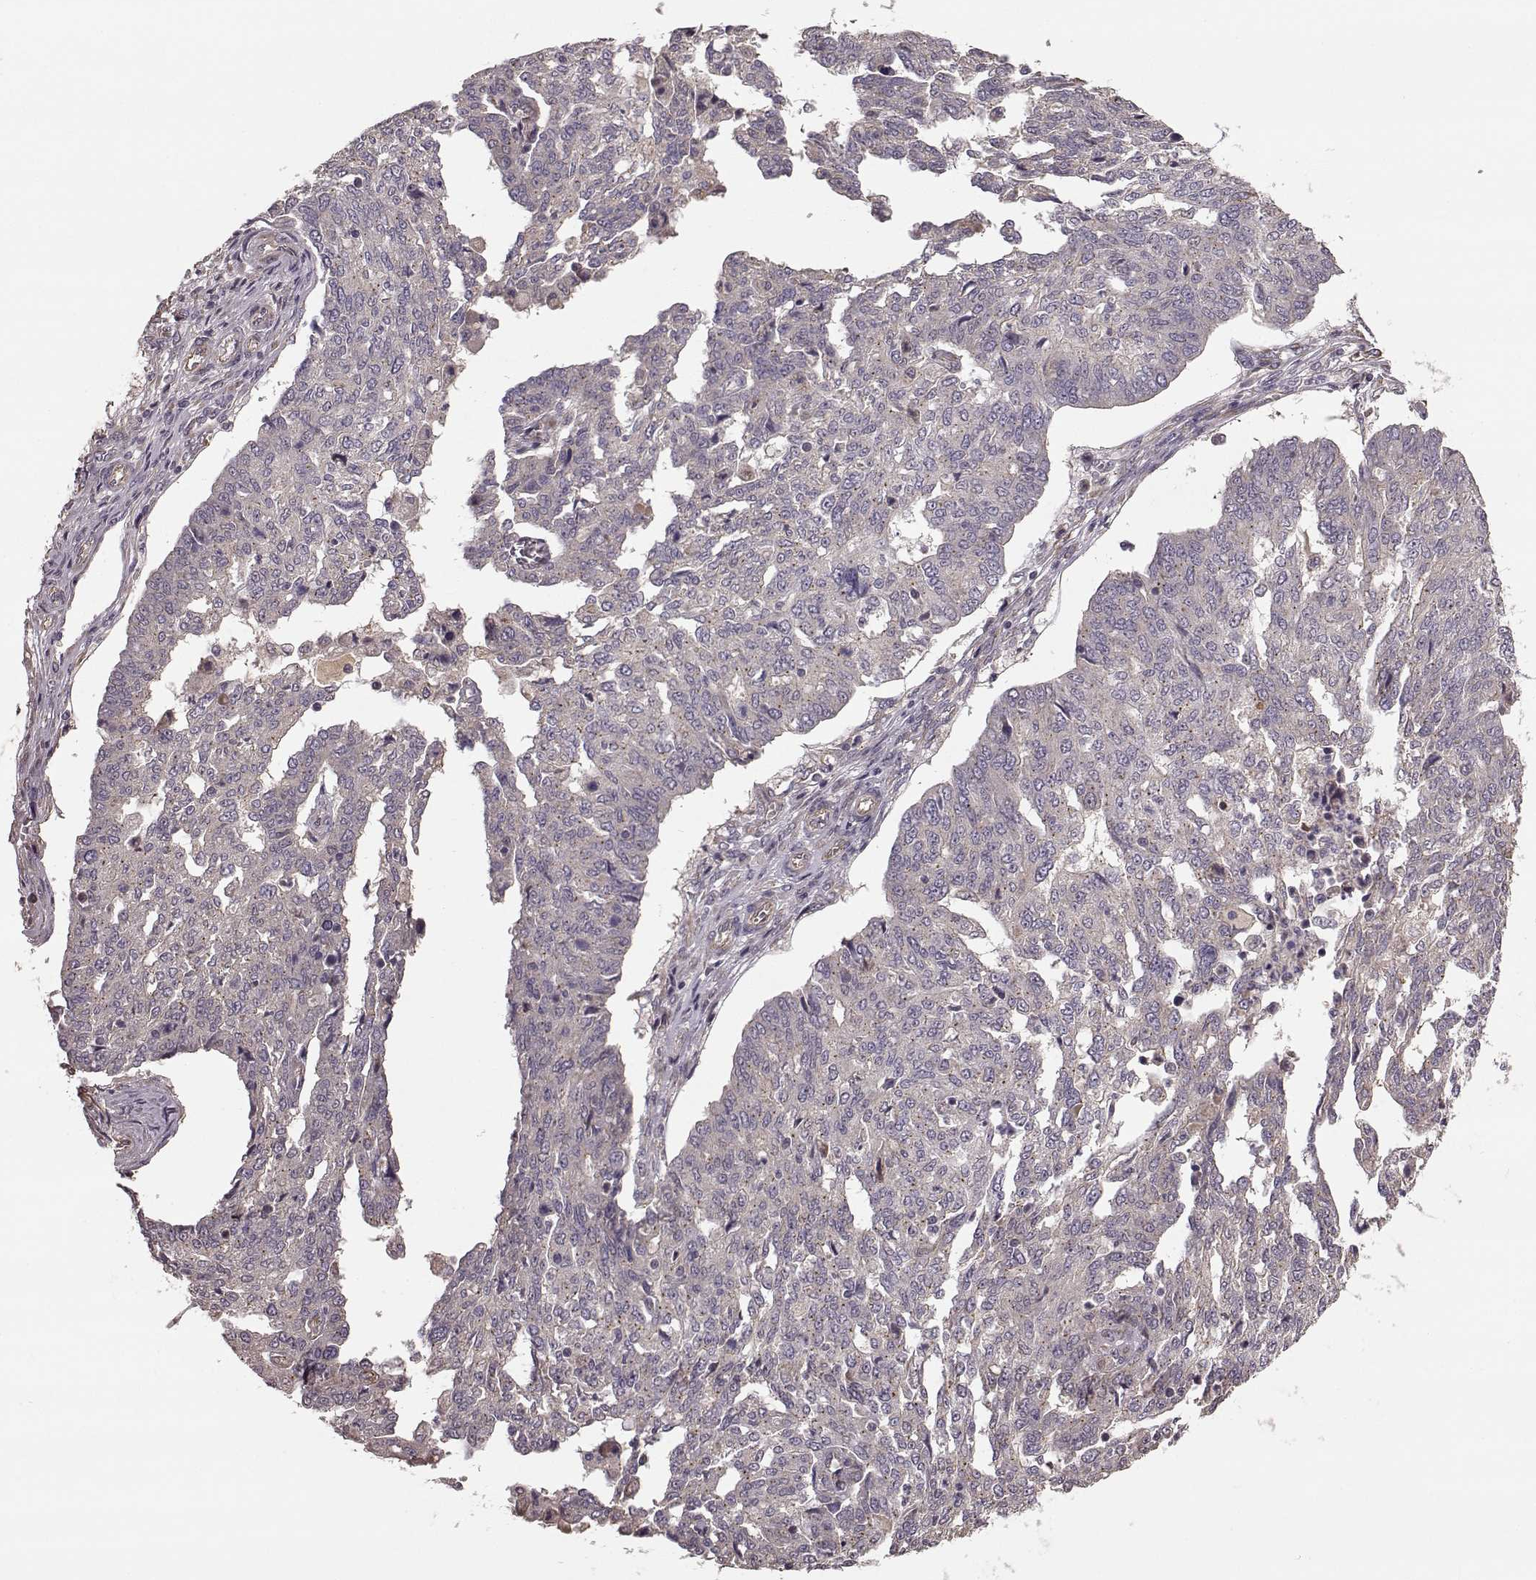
{"staining": {"intensity": "negative", "quantity": "none", "location": "none"}, "tissue": "ovarian cancer", "cell_type": "Tumor cells", "image_type": "cancer", "snomed": [{"axis": "morphology", "description": "Cystadenocarcinoma, serous, NOS"}, {"axis": "topography", "description": "Ovary"}], "caption": "Micrograph shows no protein positivity in tumor cells of ovarian cancer tissue. Nuclei are stained in blue.", "gene": "NTF3", "patient": {"sex": "female", "age": 67}}